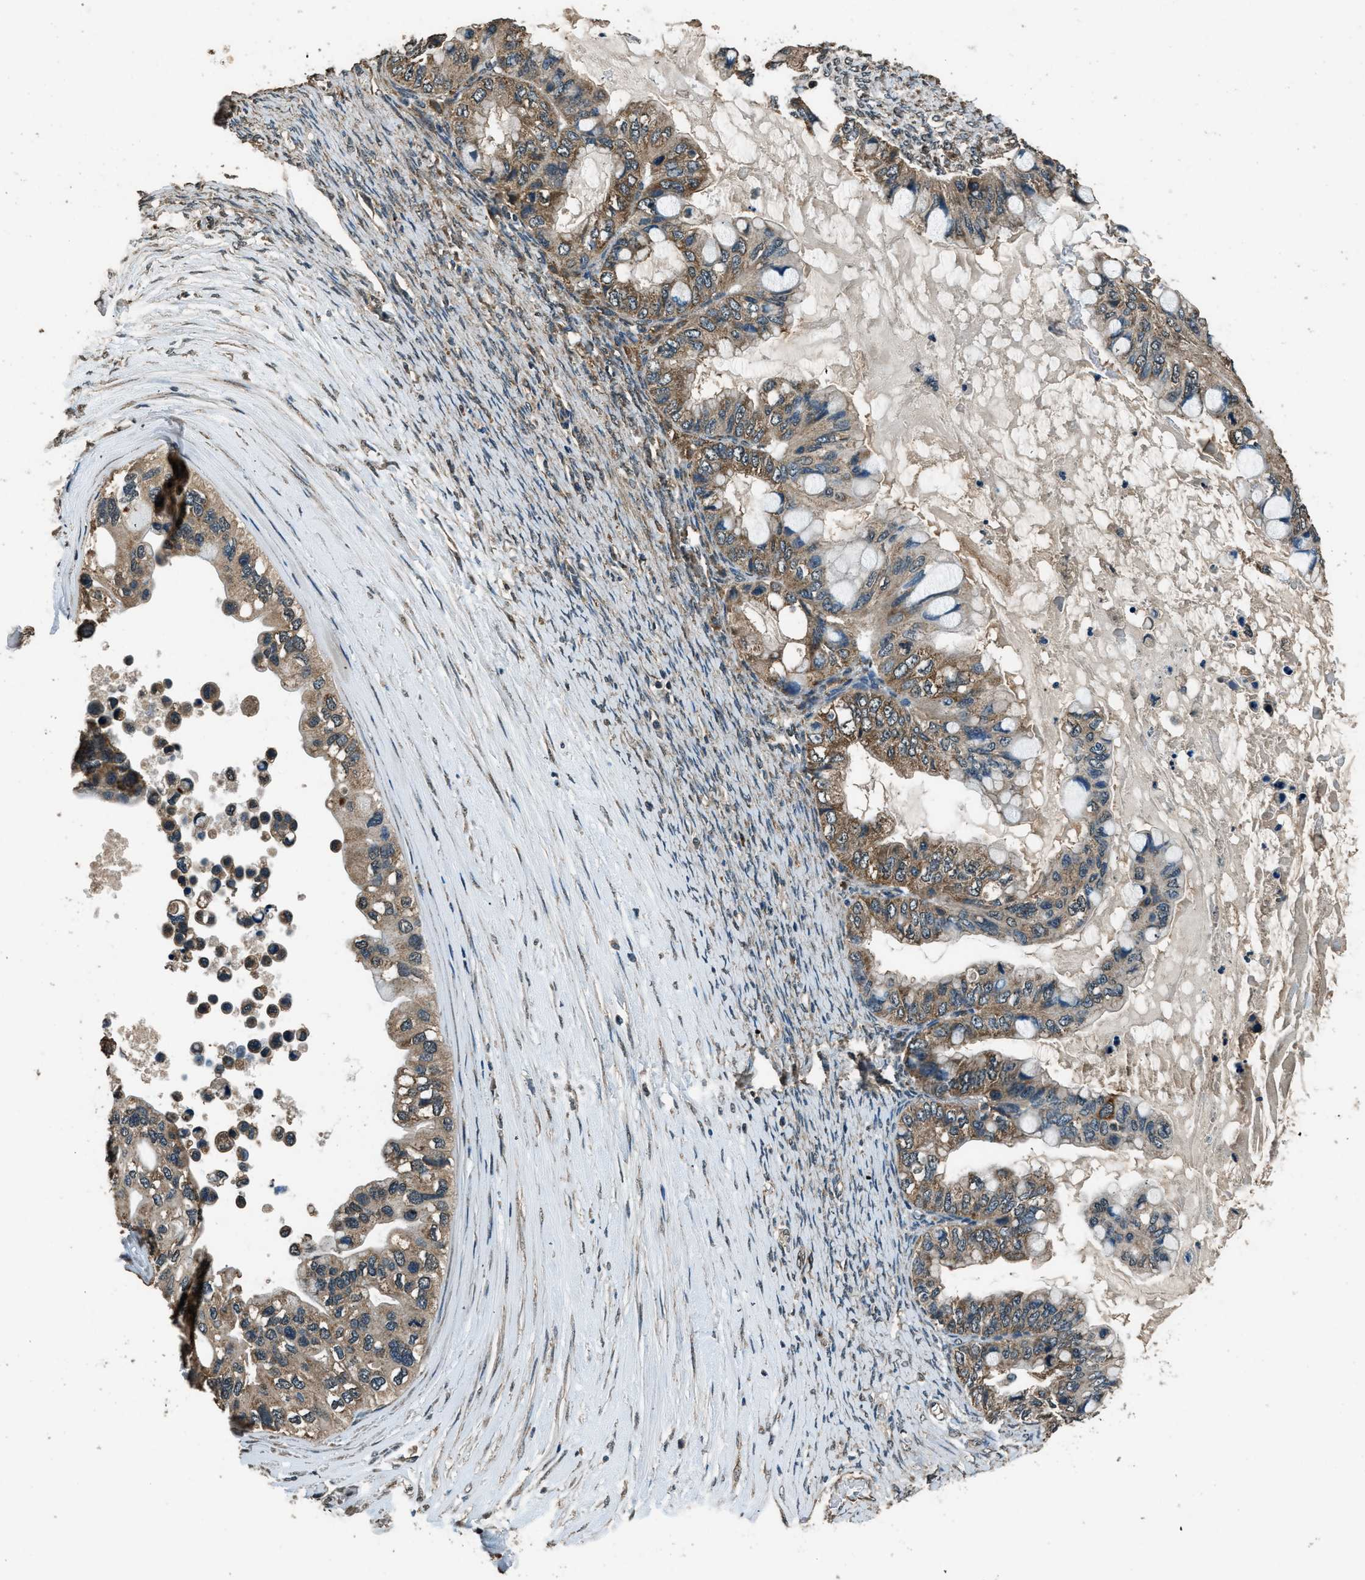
{"staining": {"intensity": "moderate", "quantity": ">75%", "location": "cytoplasmic/membranous"}, "tissue": "ovarian cancer", "cell_type": "Tumor cells", "image_type": "cancer", "snomed": [{"axis": "morphology", "description": "Cystadenocarcinoma, mucinous, NOS"}, {"axis": "topography", "description": "Ovary"}], "caption": "IHC of ovarian mucinous cystadenocarcinoma exhibits medium levels of moderate cytoplasmic/membranous staining in about >75% of tumor cells.", "gene": "SALL3", "patient": {"sex": "female", "age": 80}}